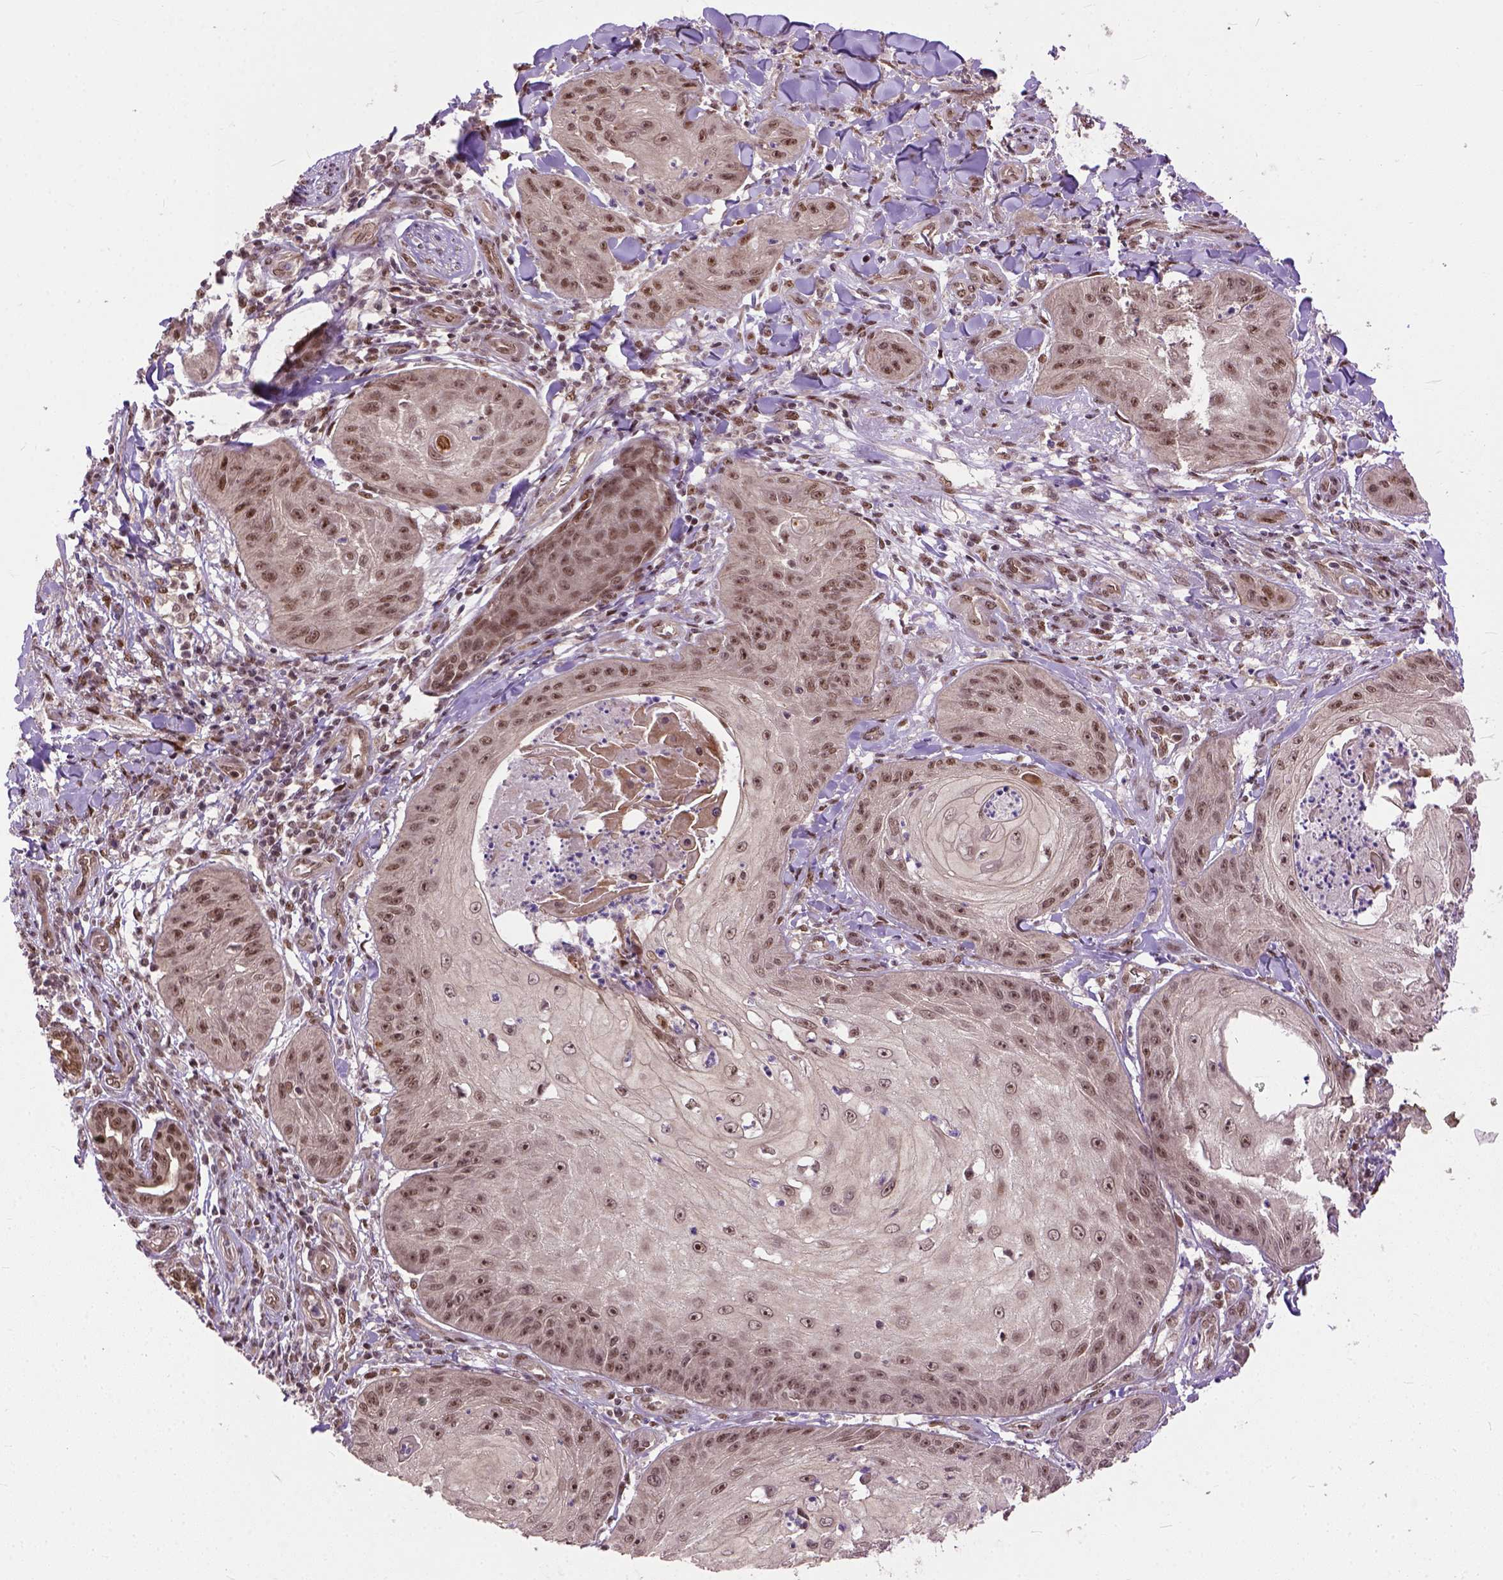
{"staining": {"intensity": "moderate", "quantity": ">75%", "location": "nuclear"}, "tissue": "skin cancer", "cell_type": "Tumor cells", "image_type": "cancer", "snomed": [{"axis": "morphology", "description": "Squamous cell carcinoma, NOS"}, {"axis": "topography", "description": "Skin"}], "caption": "Immunohistochemistry image of squamous cell carcinoma (skin) stained for a protein (brown), which exhibits medium levels of moderate nuclear expression in approximately >75% of tumor cells.", "gene": "ZNF630", "patient": {"sex": "male", "age": 70}}